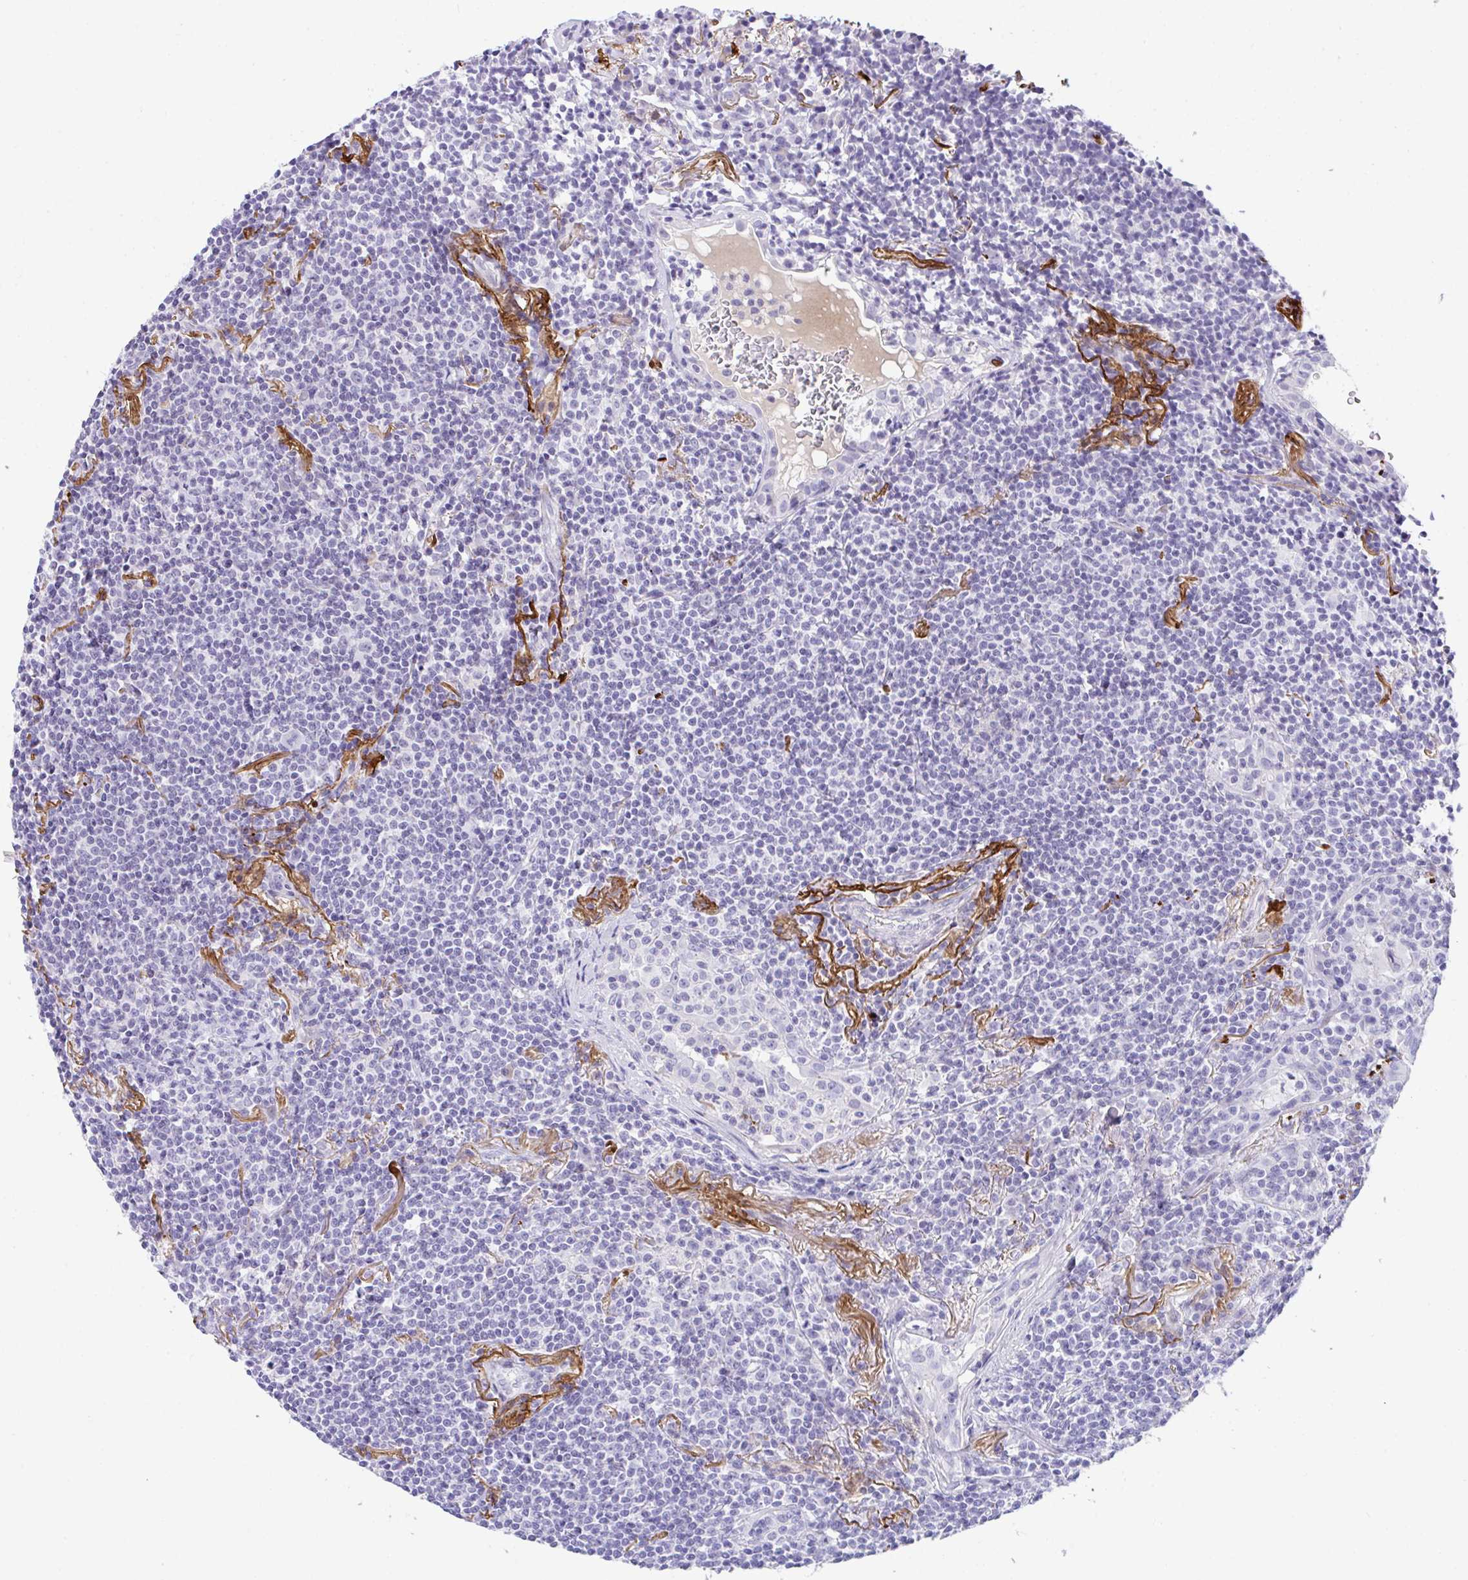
{"staining": {"intensity": "negative", "quantity": "none", "location": "none"}, "tissue": "lymphoma", "cell_type": "Tumor cells", "image_type": "cancer", "snomed": [{"axis": "morphology", "description": "Malignant lymphoma, non-Hodgkin's type, Low grade"}, {"axis": "topography", "description": "Lung"}], "caption": "Immunohistochemical staining of lymphoma exhibits no significant expression in tumor cells.", "gene": "KMT2E", "patient": {"sex": "female", "age": 71}}